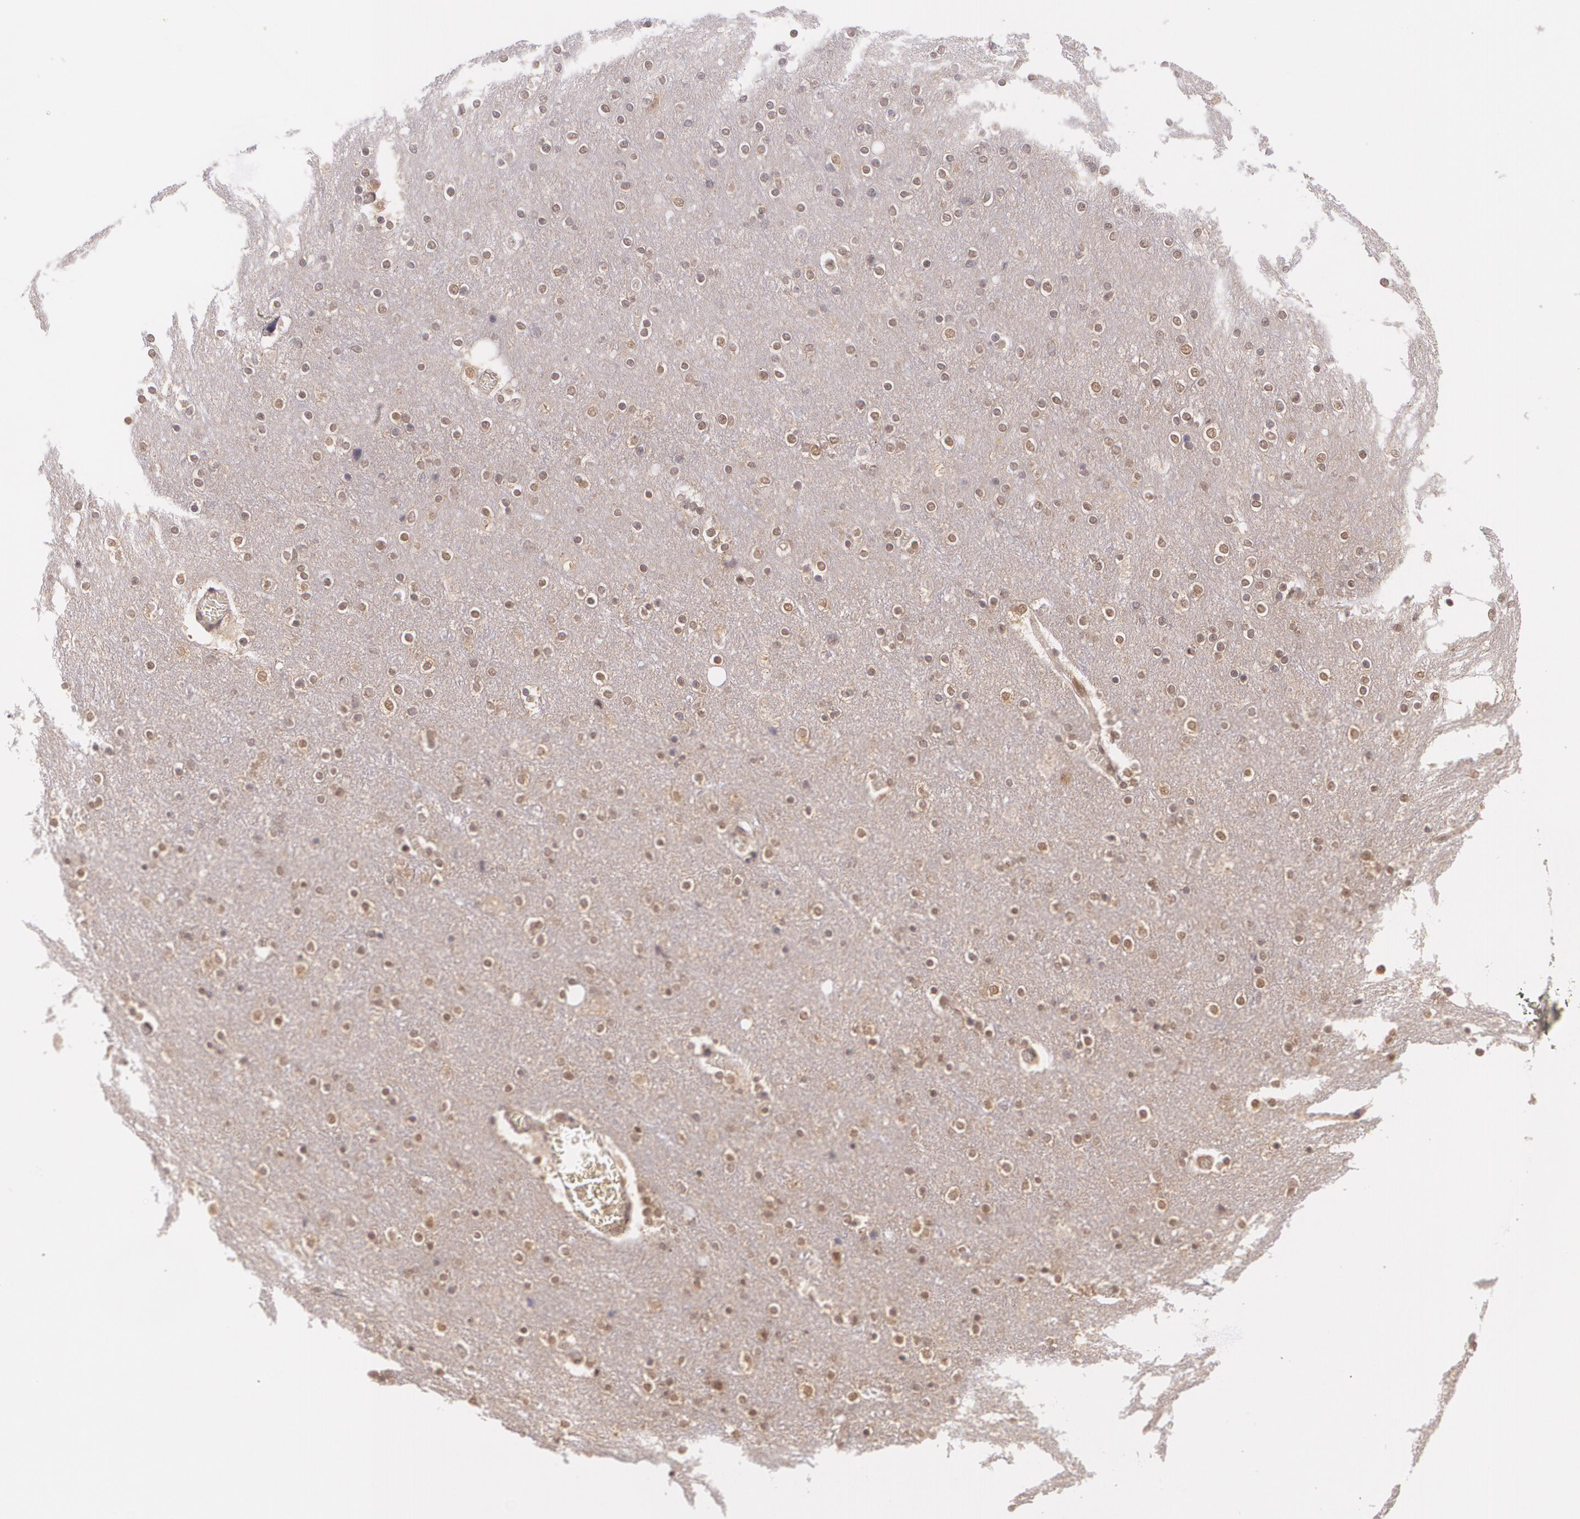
{"staining": {"intensity": "negative", "quantity": "none", "location": "none"}, "tissue": "cerebral cortex", "cell_type": "Endothelial cells", "image_type": "normal", "snomed": [{"axis": "morphology", "description": "Normal tissue, NOS"}, {"axis": "topography", "description": "Cerebral cortex"}], "caption": "The micrograph displays no staining of endothelial cells in benign cerebral cortex.", "gene": "CUL2", "patient": {"sex": "female", "age": 54}}